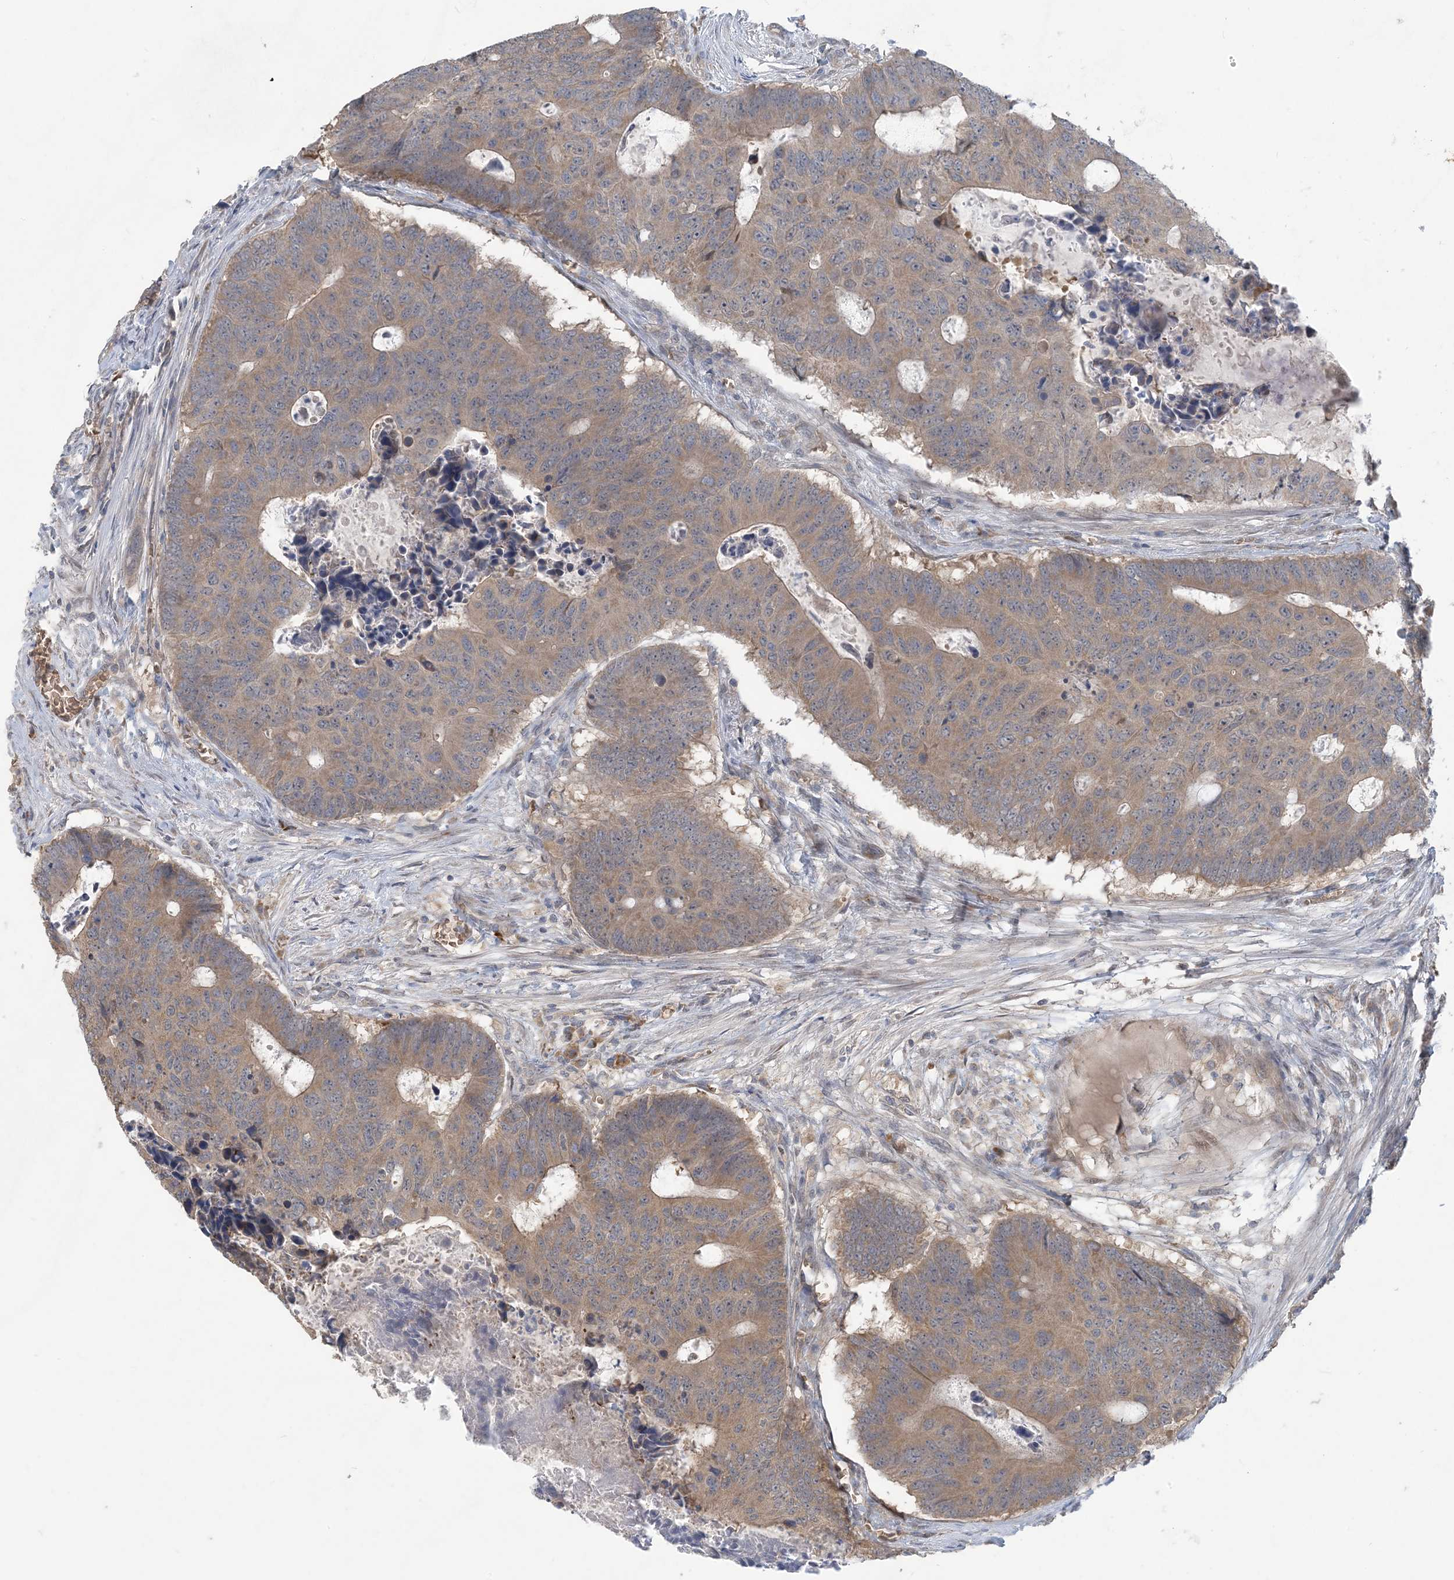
{"staining": {"intensity": "moderate", "quantity": ">75%", "location": "cytoplasmic/membranous"}, "tissue": "colorectal cancer", "cell_type": "Tumor cells", "image_type": "cancer", "snomed": [{"axis": "morphology", "description": "Adenocarcinoma, NOS"}, {"axis": "topography", "description": "Colon"}], "caption": "IHC of colorectal cancer (adenocarcinoma) reveals medium levels of moderate cytoplasmic/membranous positivity in approximately >75% of tumor cells.", "gene": "PUSL1", "patient": {"sex": "male", "age": 87}}